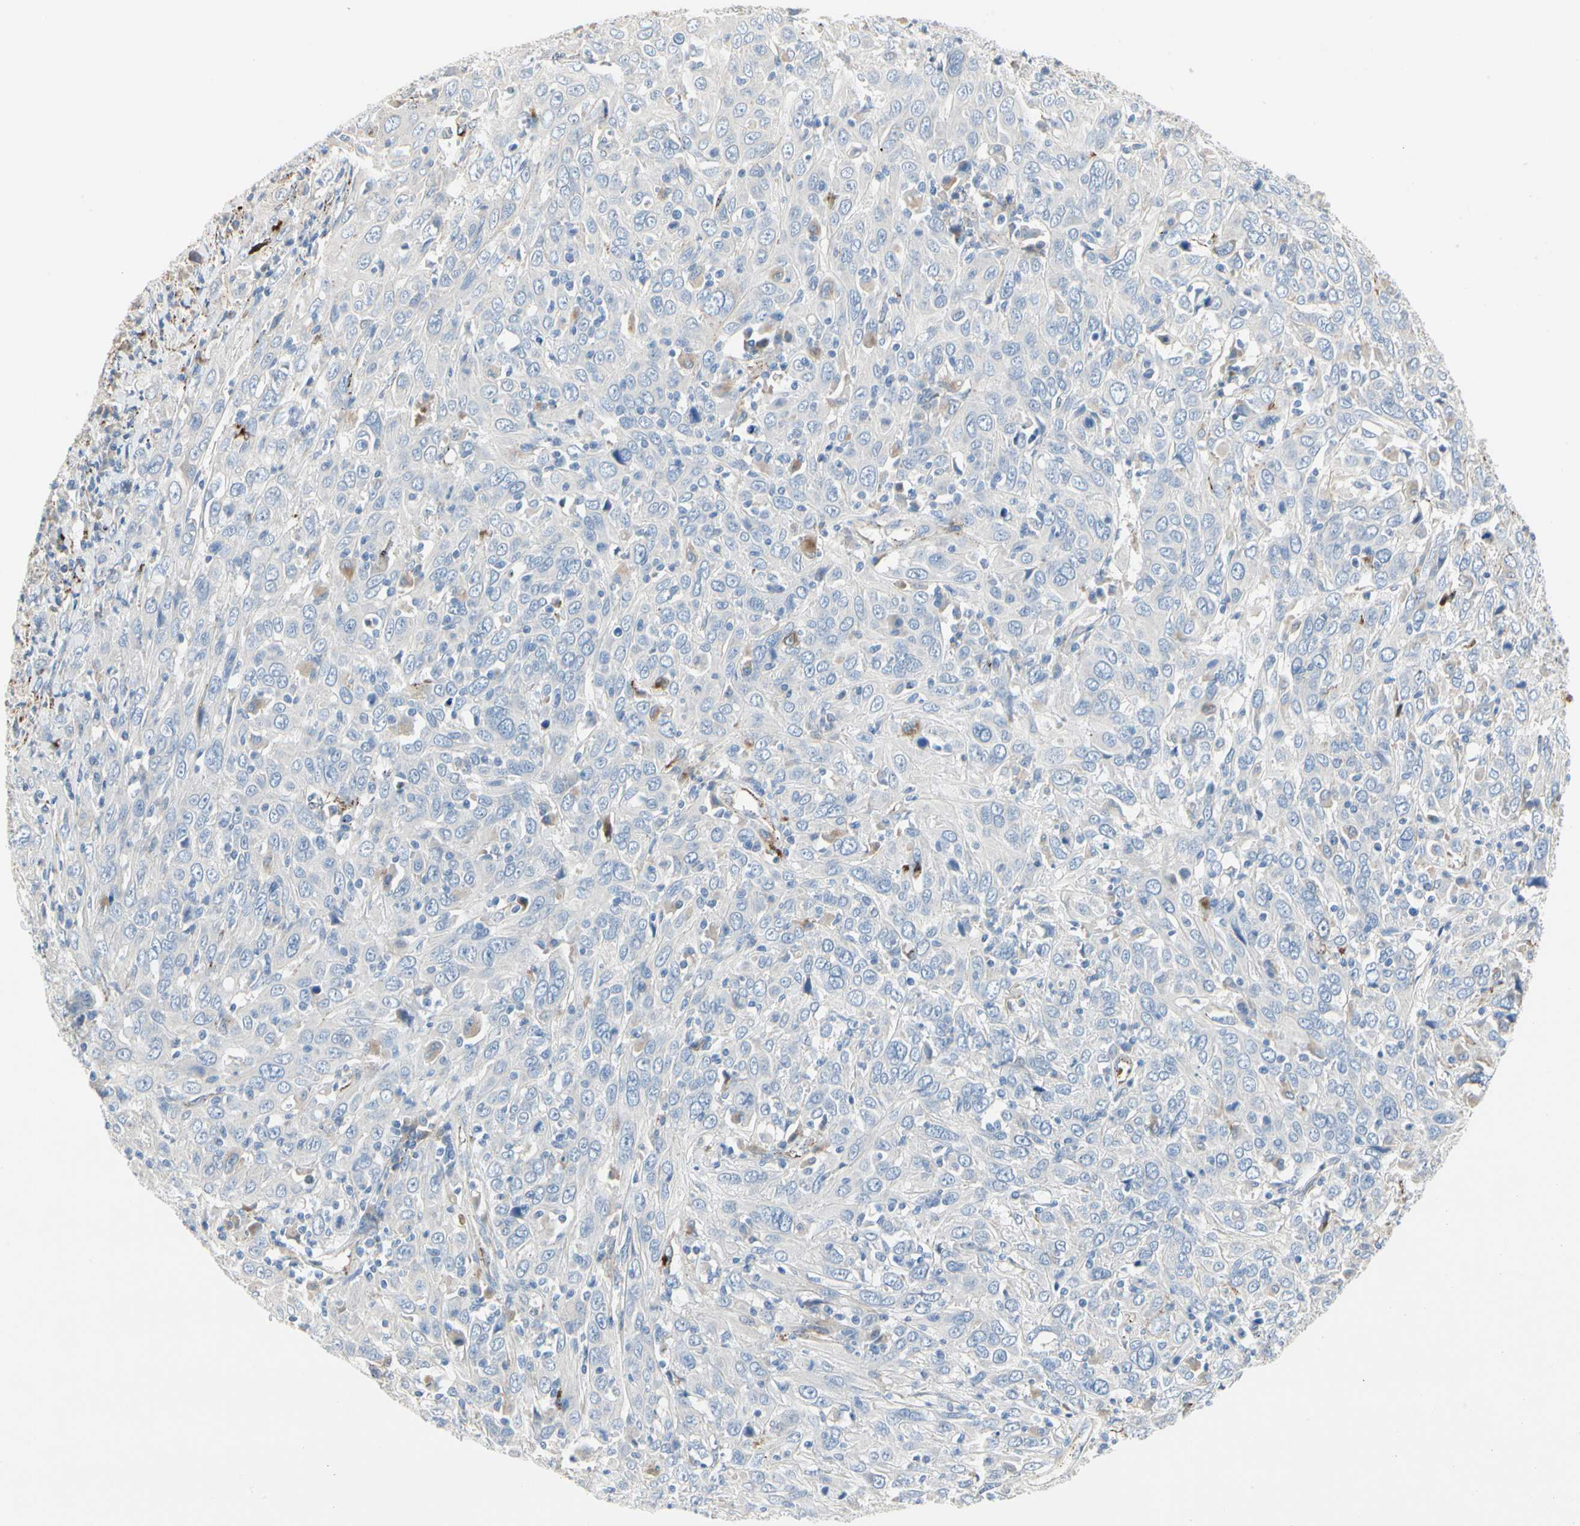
{"staining": {"intensity": "weak", "quantity": "<25%", "location": "cytoplasmic/membranous"}, "tissue": "cervical cancer", "cell_type": "Tumor cells", "image_type": "cancer", "snomed": [{"axis": "morphology", "description": "Squamous cell carcinoma, NOS"}, {"axis": "topography", "description": "Cervix"}], "caption": "Immunohistochemistry (IHC) micrograph of human cervical cancer (squamous cell carcinoma) stained for a protein (brown), which shows no positivity in tumor cells.", "gene": "RETSAT", "patient": {"sex": "female", "age": 46}}